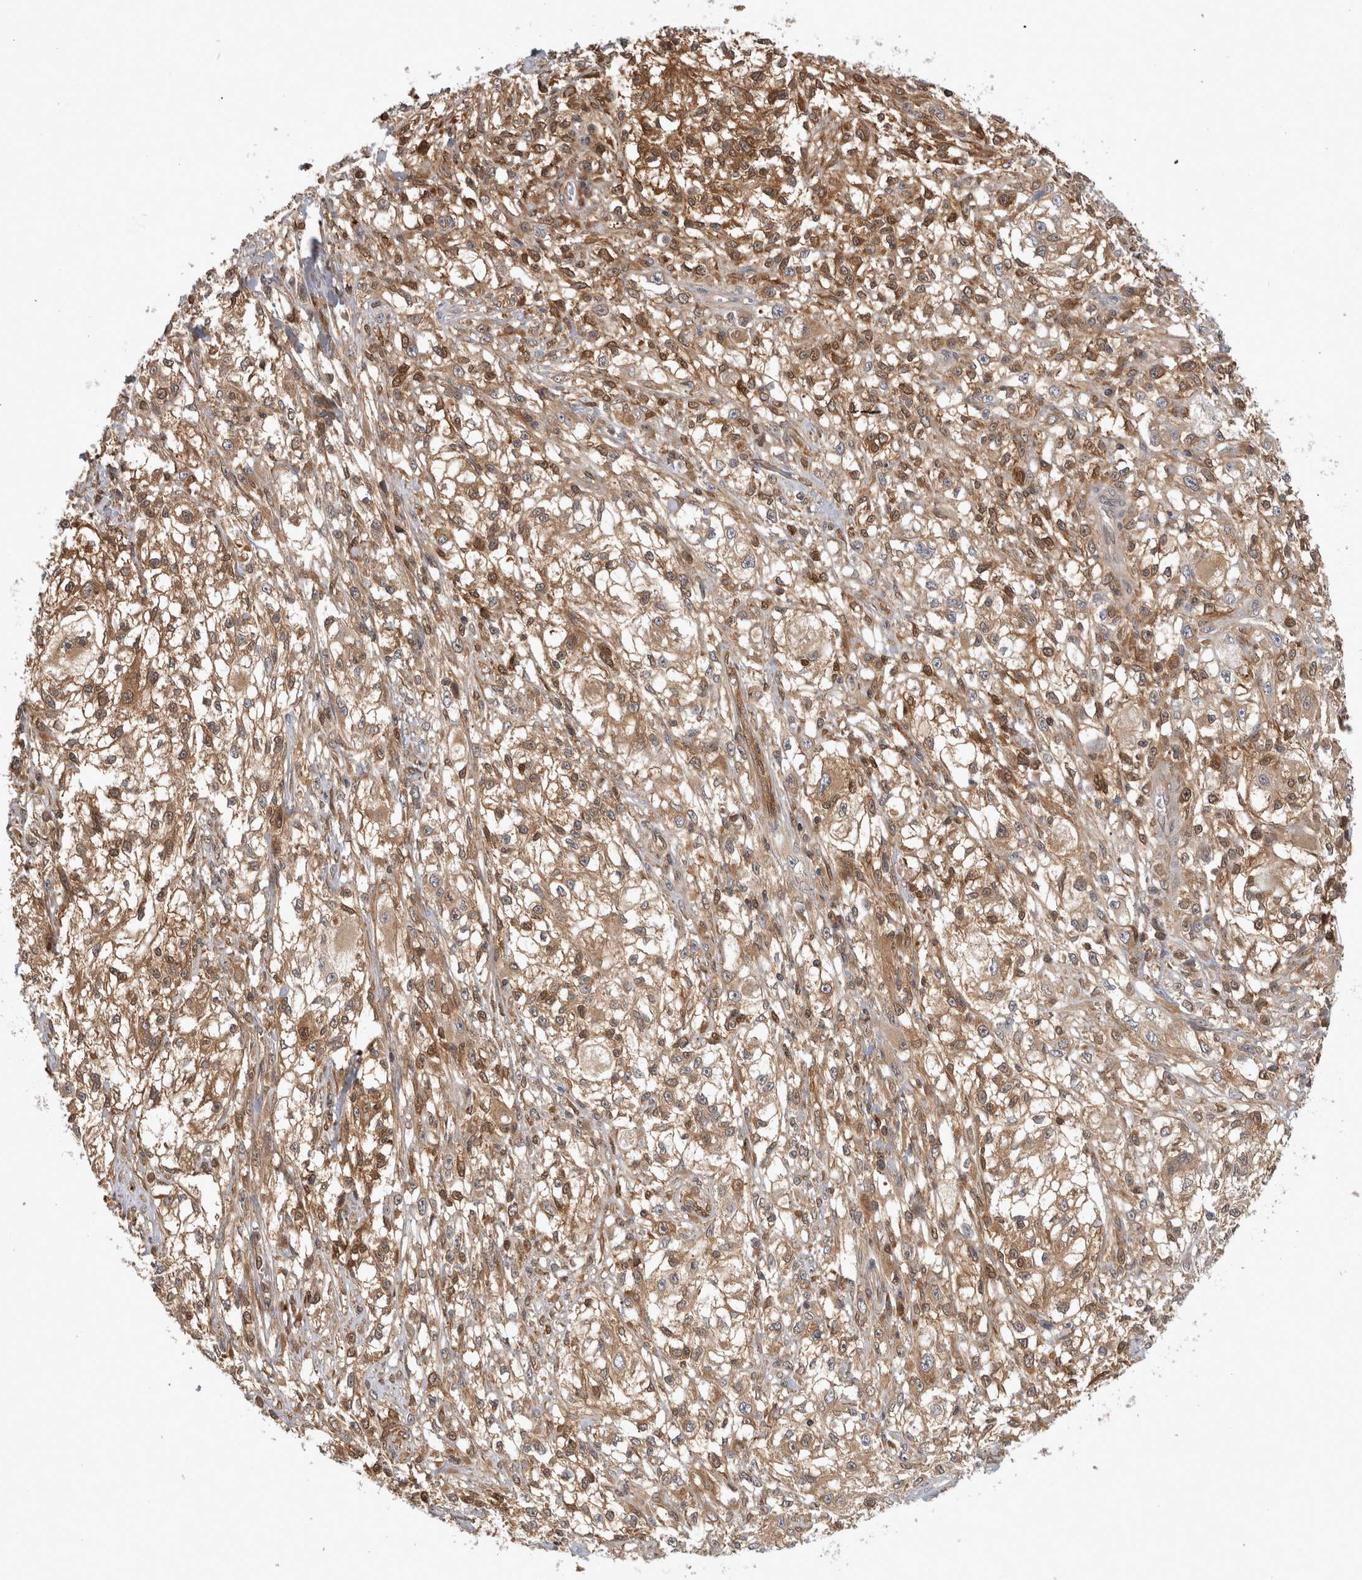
{"staining": {"intensity": "moderate", "quantity": ">75%", "location": "cytoplasmic/membranous"}, "tissue": "melanoma", "cell_type": "Tumor cells", "image_type": "cancer", "snomed": [{"axis": "morphology", "description": "Malignant melanoma, NOS"}, {"axis": "topography", "description": "Skin of head"}], "caption": "Protein staining of melanoma tissue reveals moderate cytoplasmic/membranous positivity in approximately >75% of tumor cells.", "gene": "ASTN2", "patient": {"sex": "male", "age": 83}}